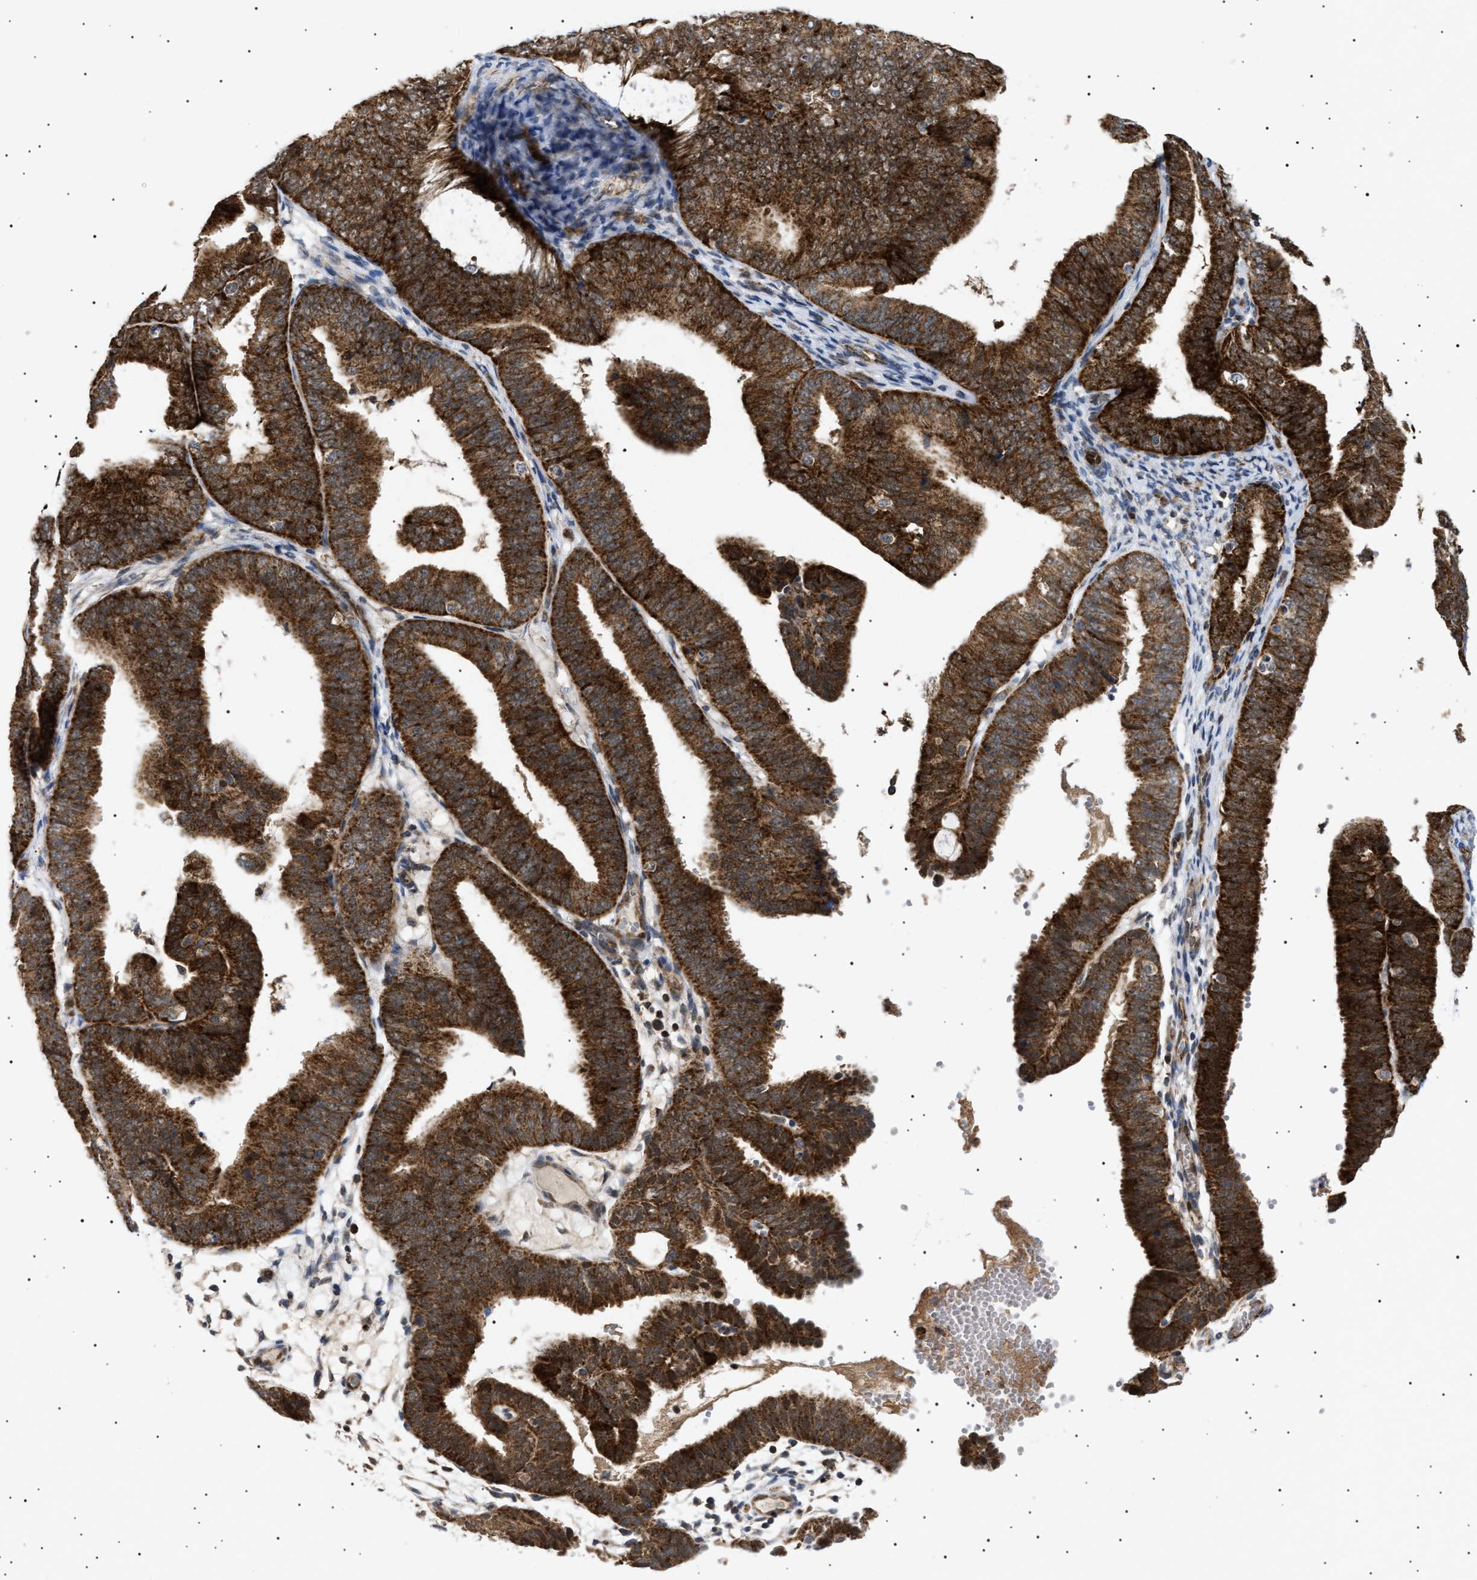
{"staining": {"intensity": "strong", "quantity": ">75%", "location": "cytoplasmic/membranous"}, "tissue": "endometrial cancer", "cell_type": "Tumor cells", "image_type": "cancer", "snomed": [{"axis": "morphology", "description": "Adenocarcinoma, NOS"}, {"axis": "topography", "description": "Endometrium"}], "caption": "Endometrial cancer (adenocarcinoma) was stained to show a protein in brown. There is high levels of strong cytoplasmic/membranous positivity in about >75% of tumor cells.", "gene": "SIRT5", "patient": {"sex": "female", "age": 63}}